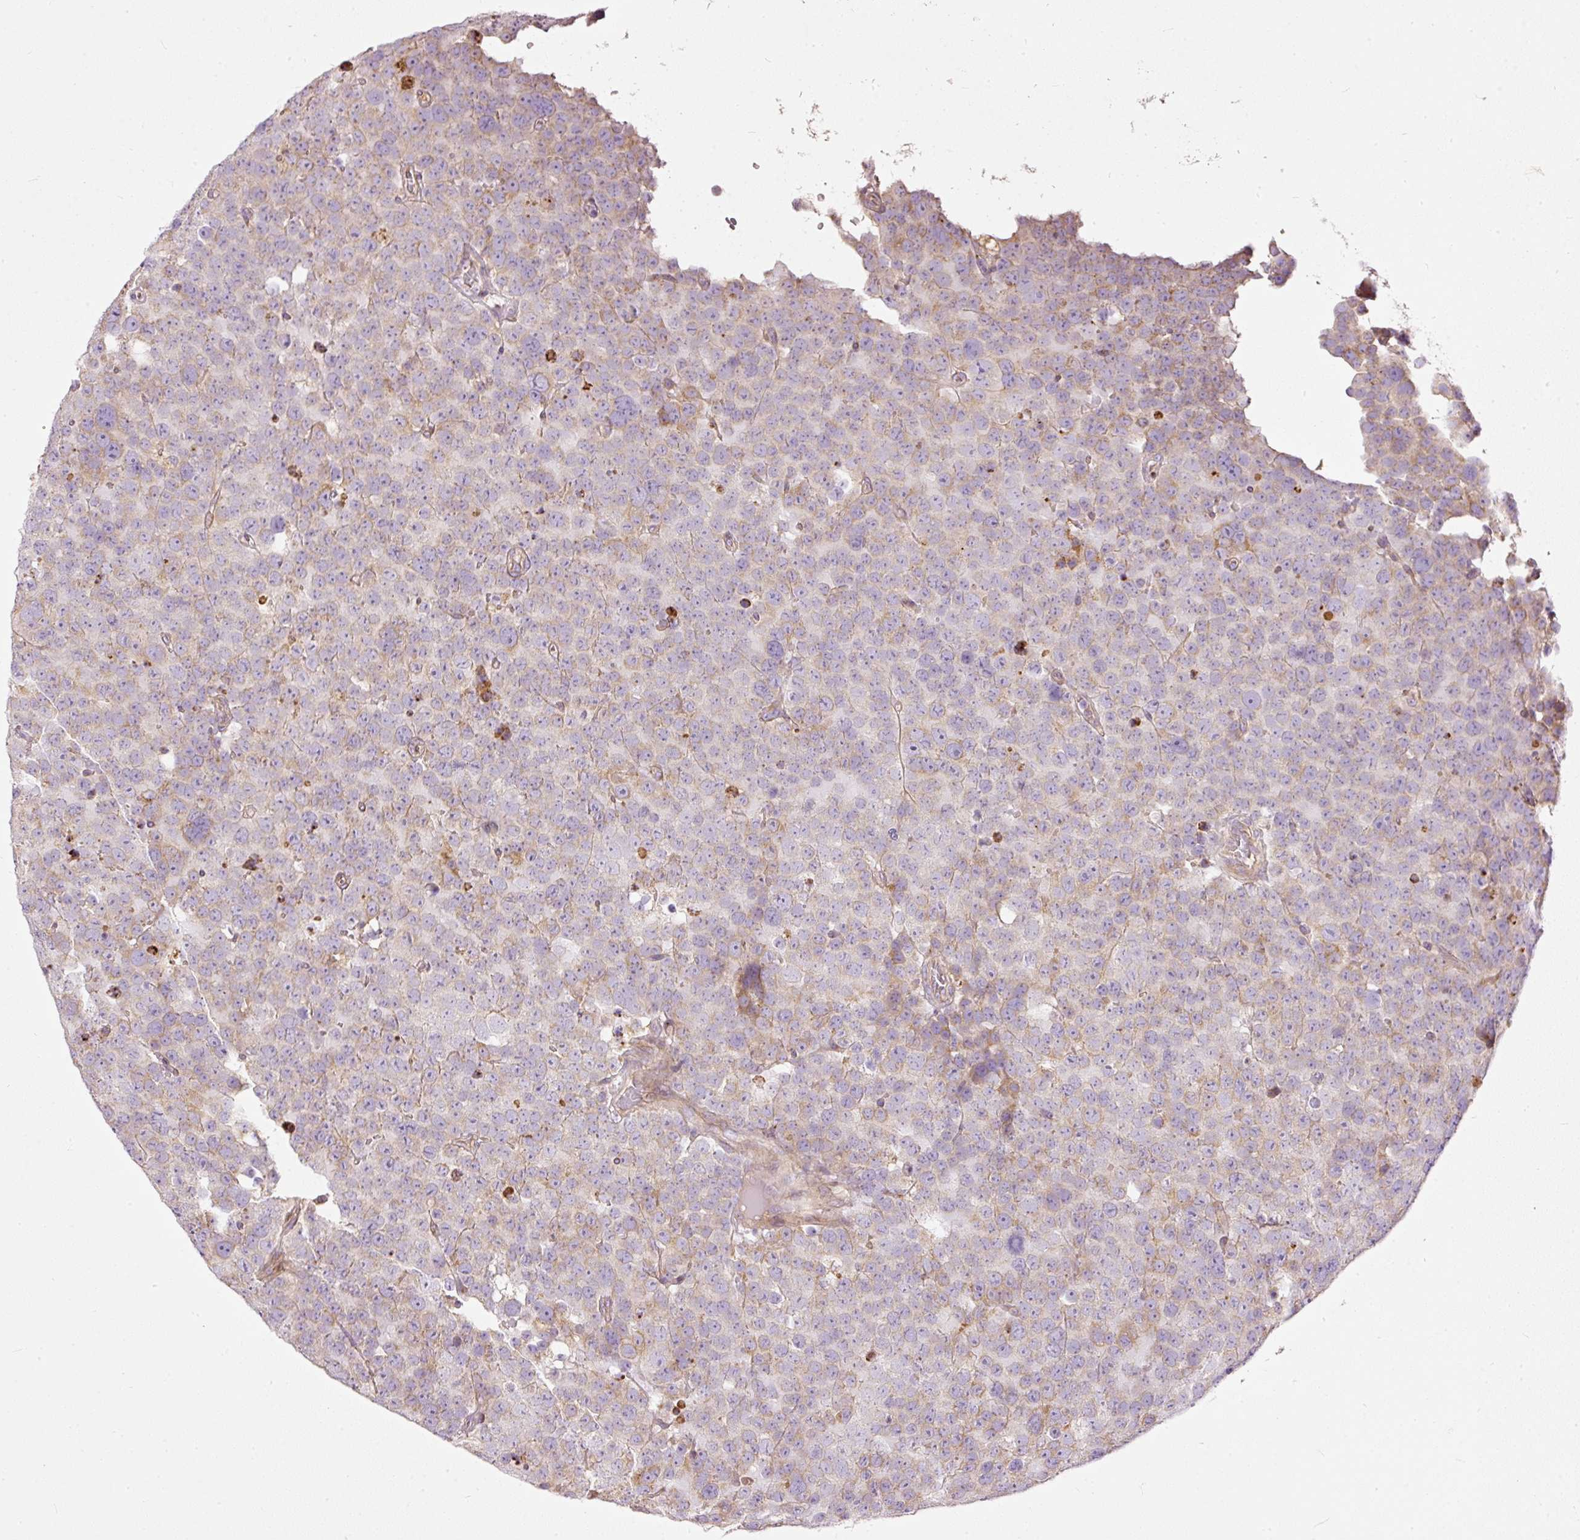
{"staining": {"intensity": "weak", "quantity": "<25%", "location": "cytoplasmic/membranous"}, "tissue": "testis cancer", "cell_type": "Tumor cells", "image_type": "cancer", "snomed": [{"axis": "morphology", "description": "Seminoma, NOS"}, {"axis": "topography", "description": "Testis"}], "caption": "IHC photomicrograph of neoplastic tissue: human seminoma (testis) stained with DAB (3,3'-diaminobenzidine) exhibits no significant protein positivity in tumor cells.", "gene": "PAQR9", "patient": {"sex": "male", "age": 71}}